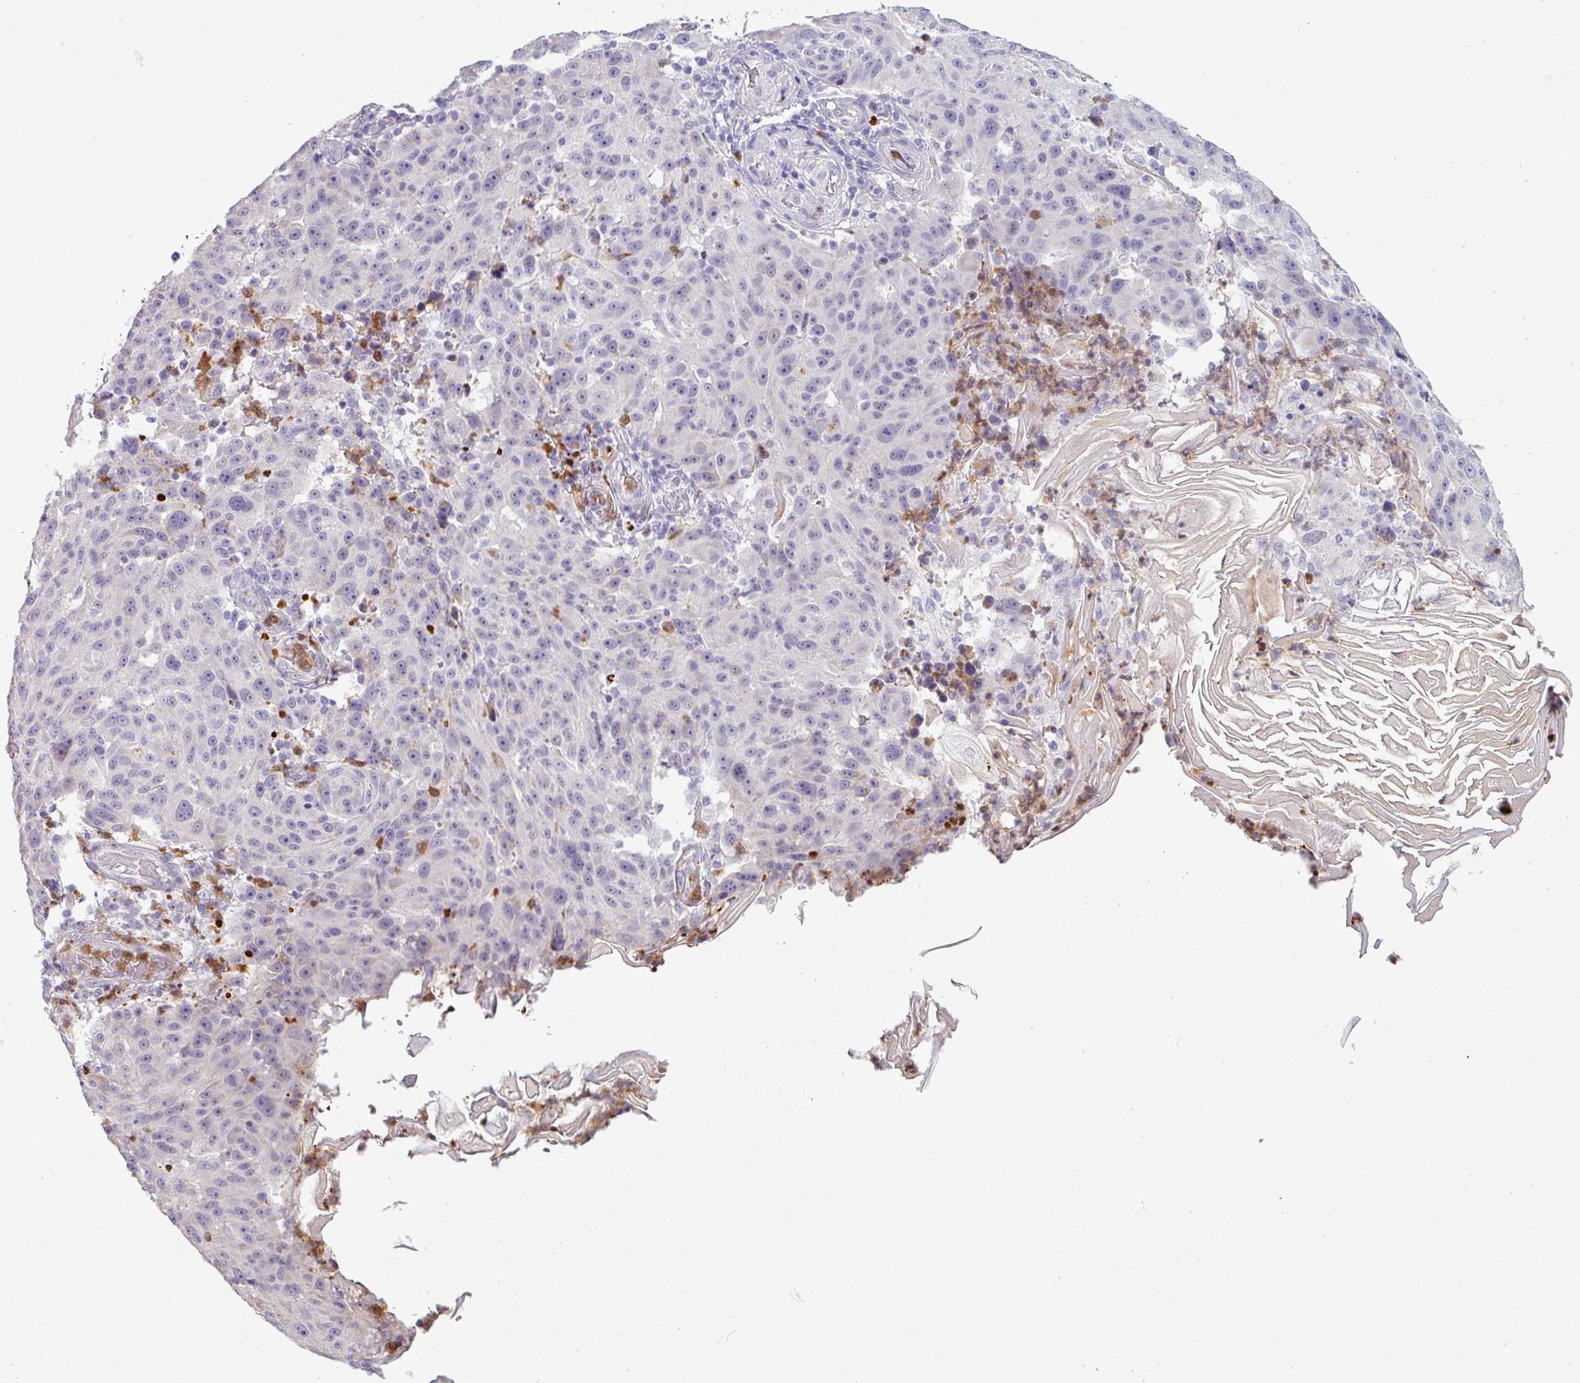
{"staining": {"intensity": "negative", "quantity": "none", "location": "none"}, "tissue": "melanoma", "cell_type": "Tumor cells", "image_type": "cancer", "snomed": [{"axis": "morphology", "description": "Malignant melanoma, NOS"}, {"axis": "topography", "description": "Skin"}], "caption": "Immunohistochemistry histopathology image of neoplastic tissue: human malignant melanoma stained with DAB demonstrates no significant protein expression in tumor cells. (Stains: DAB (3,3'-diaminobenzidine) IHC with hematoxylin counter stain, Microscopy: brightfield microscopy at high magnification).", "gene": "TRIM39", "patient": {"sex": "male", "age": 53}}